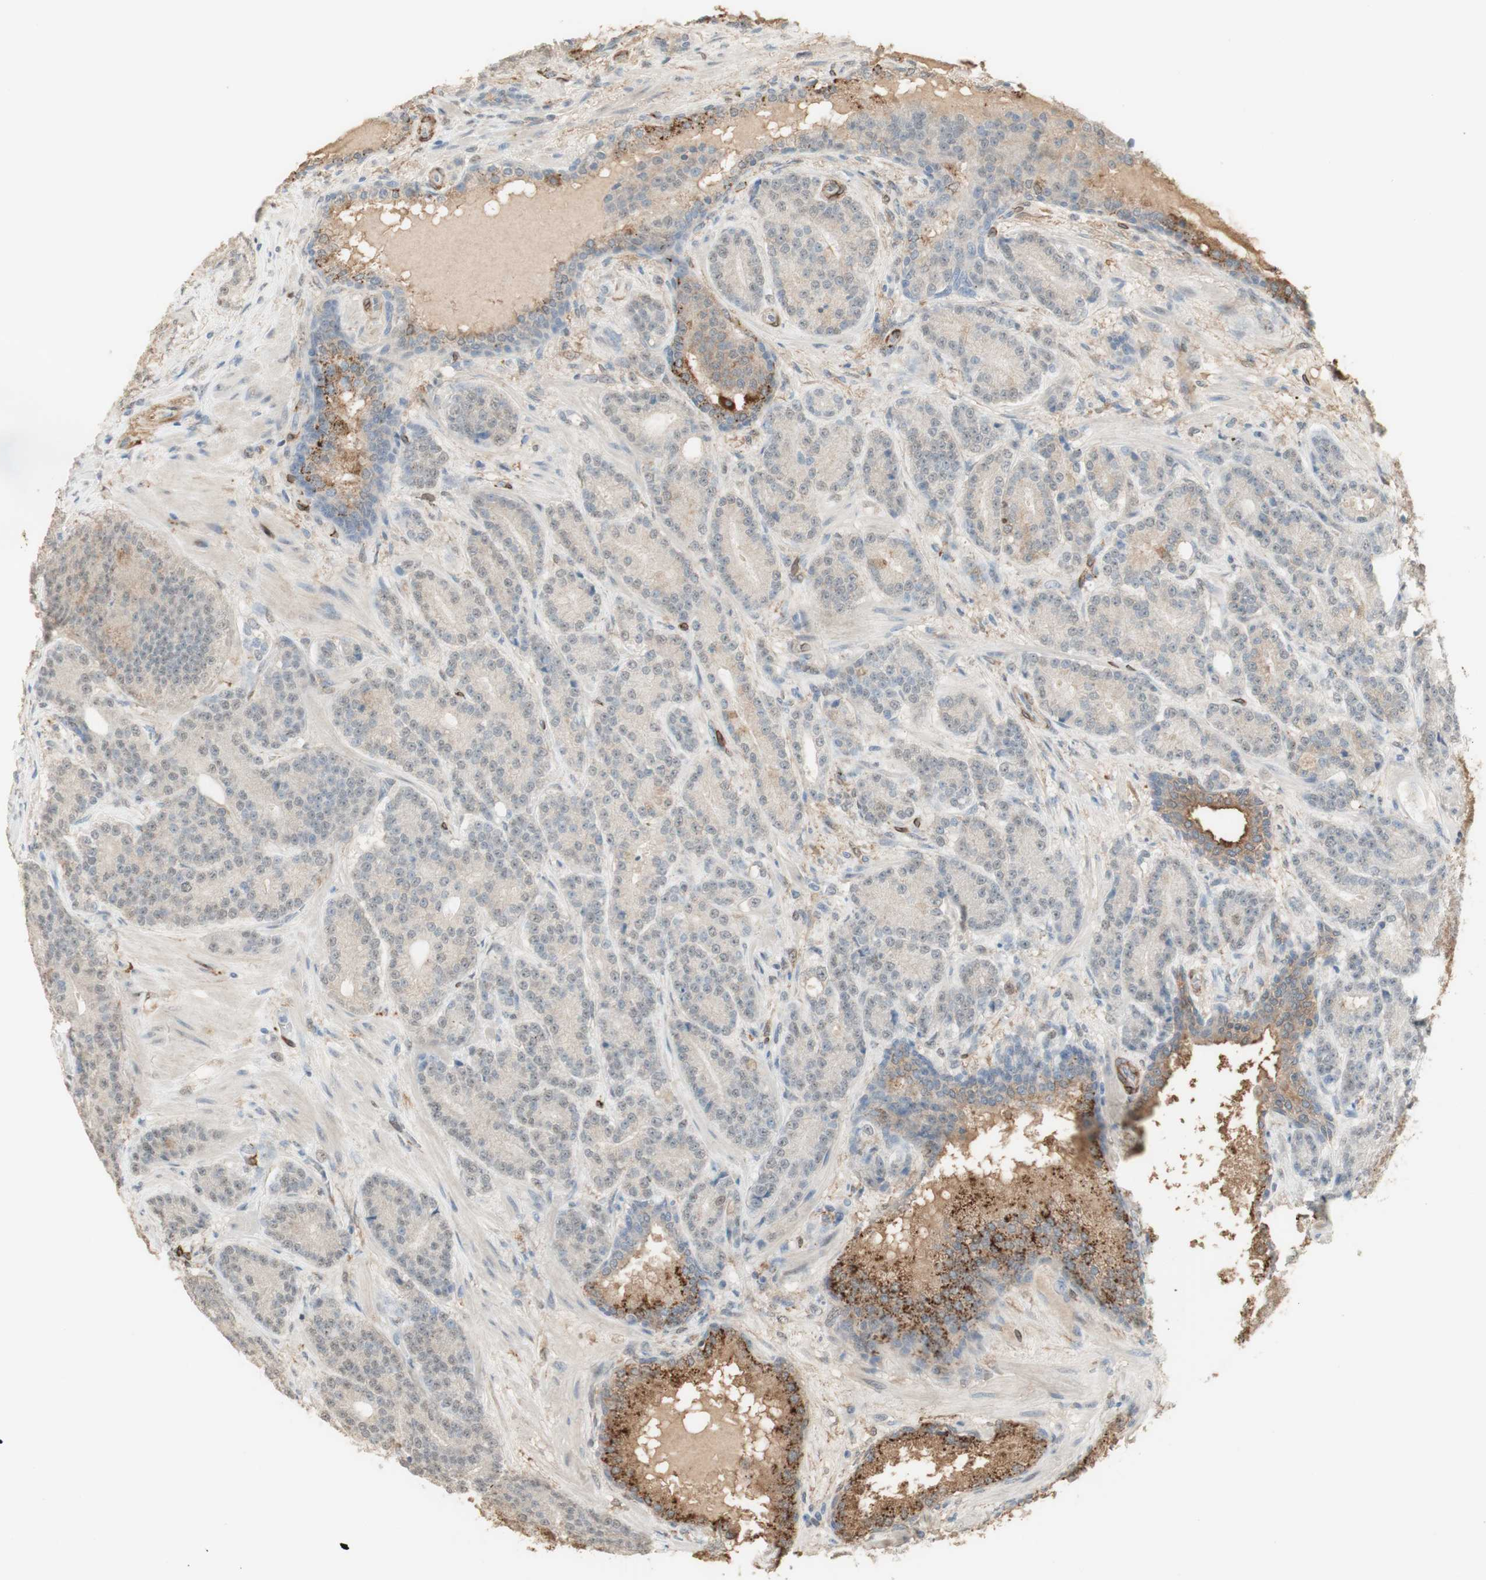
{"staining": {"intensity": "weak", "quantity": "<25%", "location": "cytoplasmic/membranous"}, "tissue": "prostate cancer", "cell_type": "Tumor cells", "image_type": "cancer", "snomed": [{"axis": "morphology", "description": "Adenocarcinoma, High grade"}, {"axis": "topography", "description": "Prostate"}], "caption": "High-grade adenocarcinoma (prostate) was stained to show a protein in brown. There is no significant staining in tumor cells.", "gene": "MUC3A", "patient": {"sex": "male", "age": 61}}